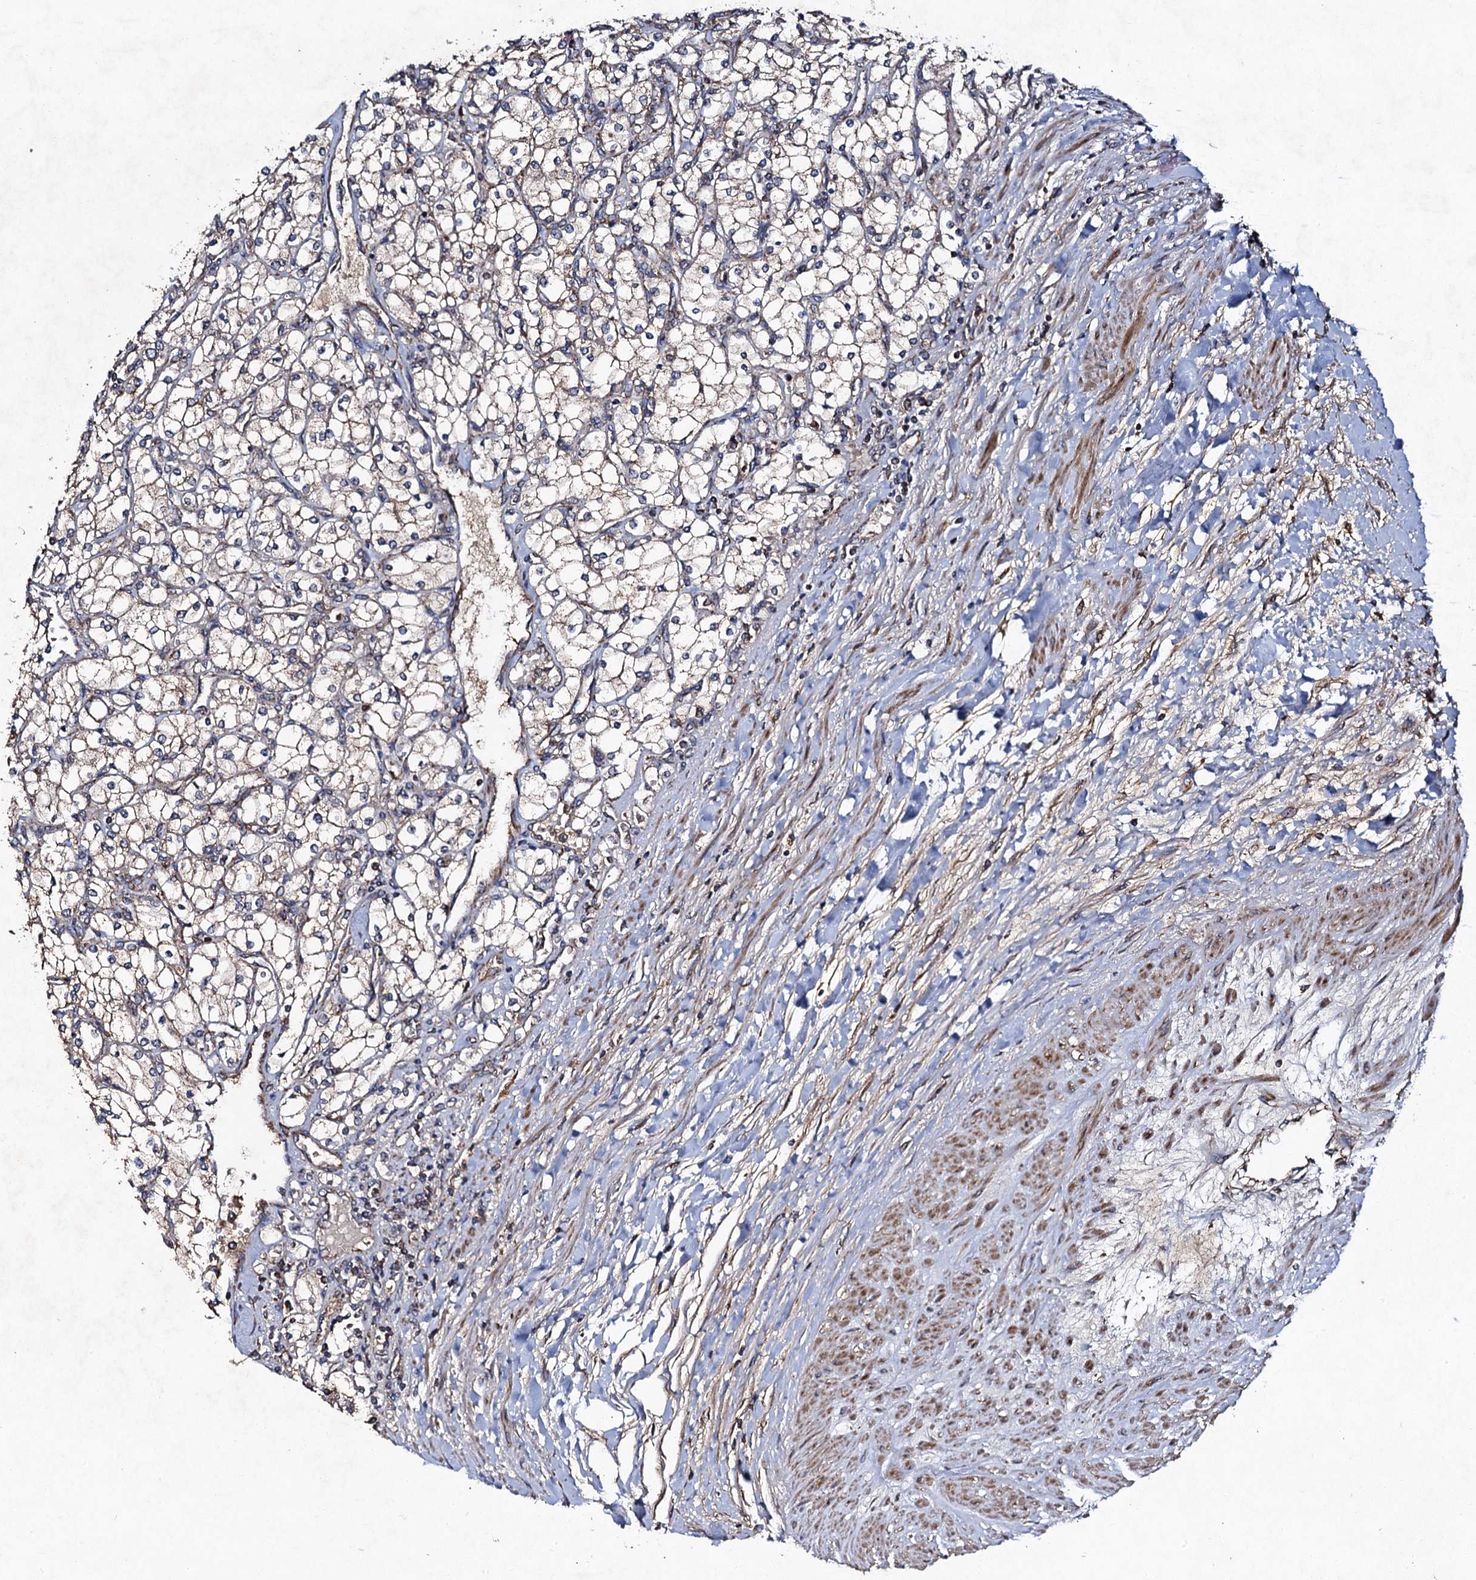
{"staining": {"intensity": "weak", "quantity": "<25%", "location": "cytoplasmic/membranous"}, "tissue": "renal cancer", "cell_type": "Tumor cells", "image_type": "cancer", "snomed": [{"axis": "morphology", "description": "Adenocarcinoma, NOS"}, {"axis": "topography", "description": "Kidney"}], "caption": "This is an immunohistochemistry photomicrograph of renal adenocarcinoma. There is no positivity in tumor cells.", "gene": "NDUFA13", "patient": {"sex": "male", "age": 80}}